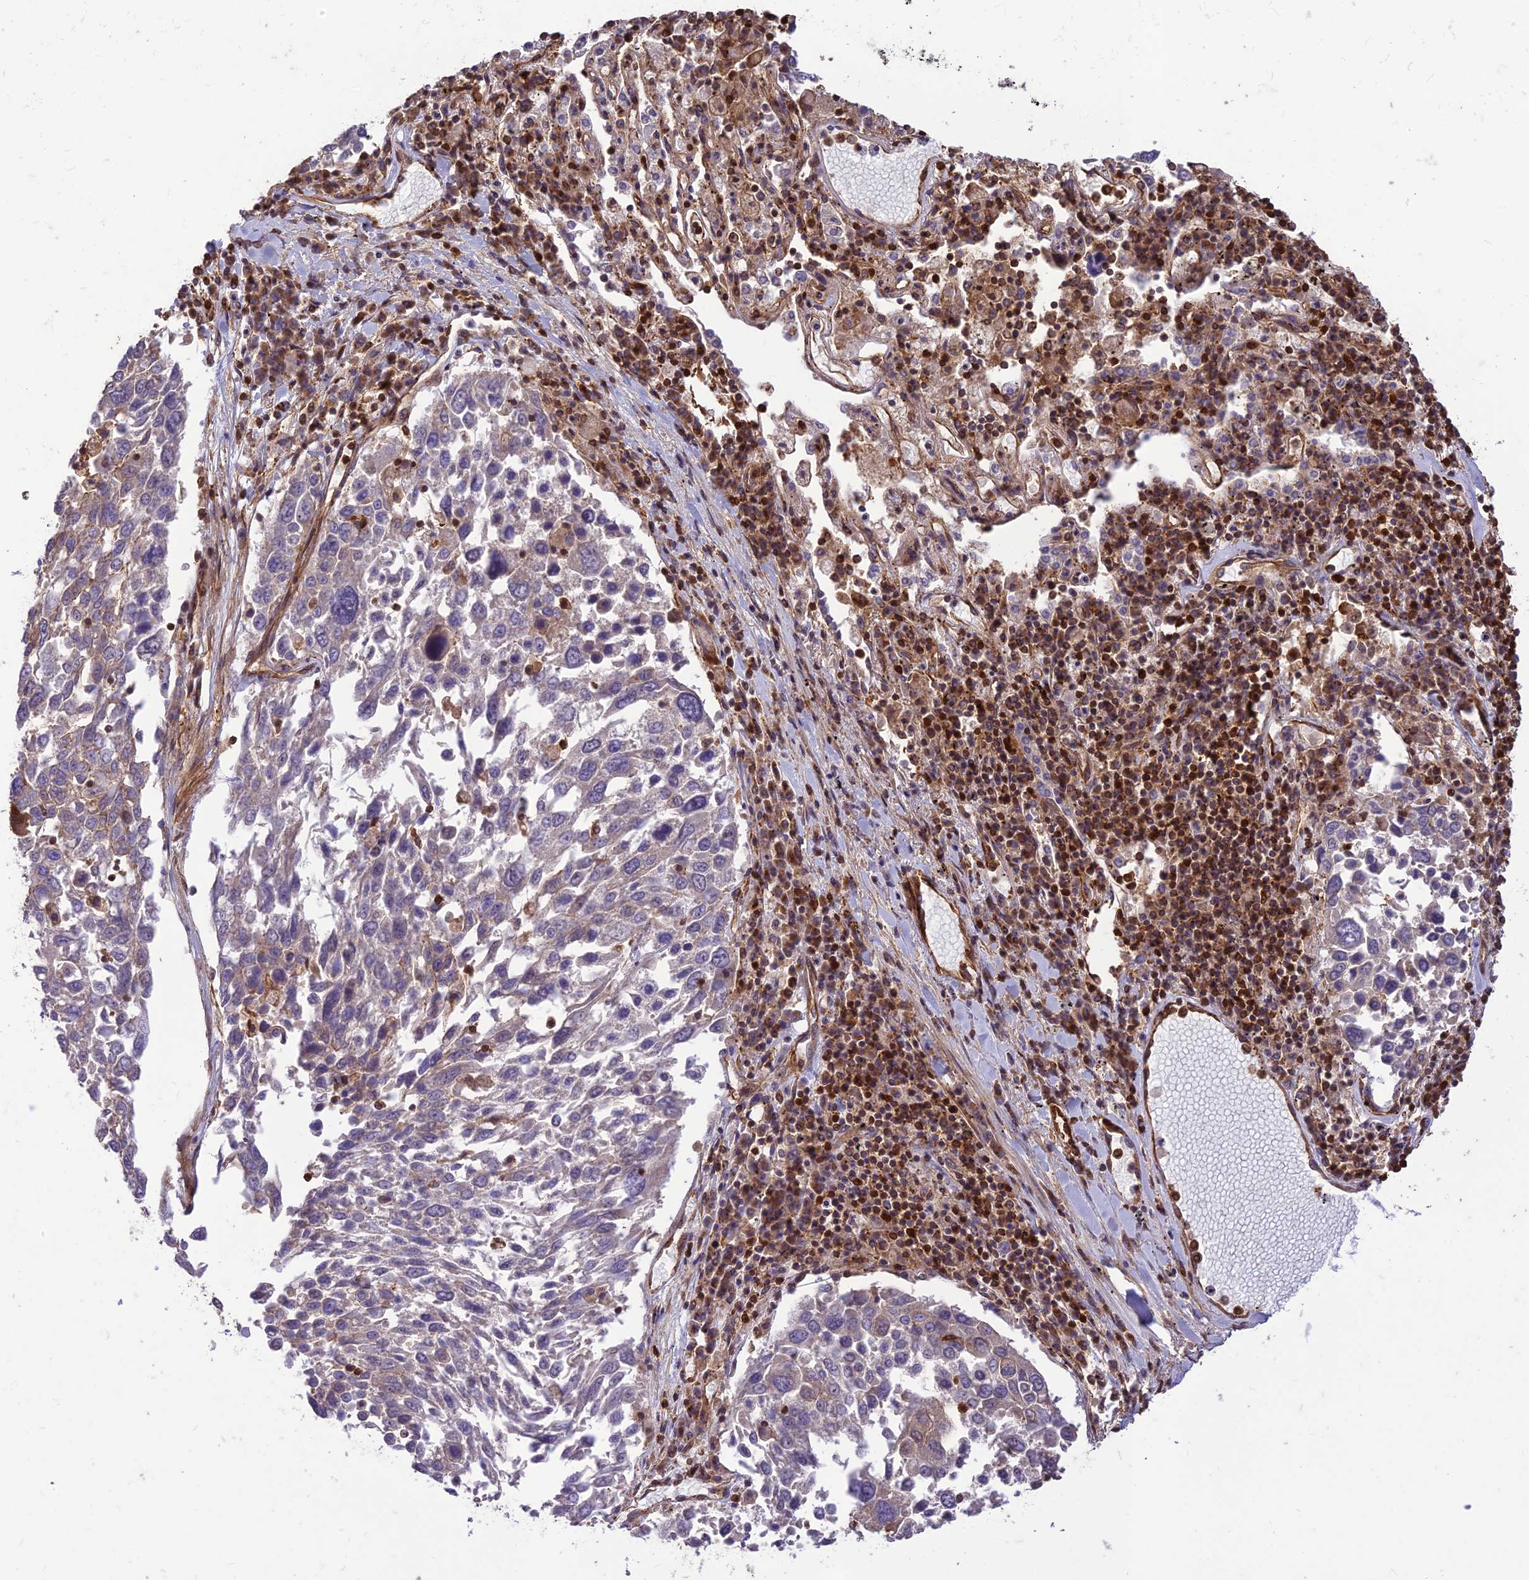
{"staining": {"intensity": "weak", "quantity": "<25%", "location": "cytoplasmic/membranous"}, "tissue": "lung cancer", "cell_type": "Tumor cells", "image_type": "cancer", "snomed": [{"axis": "morphology", "description": "Squamous cell carcinoma, NOS"}, {"axis": "topography", "description": "Lung"}], "caption": "This is an IHC micrograph of human squamous cell carcinoma (lung). There is no staining in tumor cells.", "gene": "HPSE2", "patient": {"sex": "male", "age": 65}}